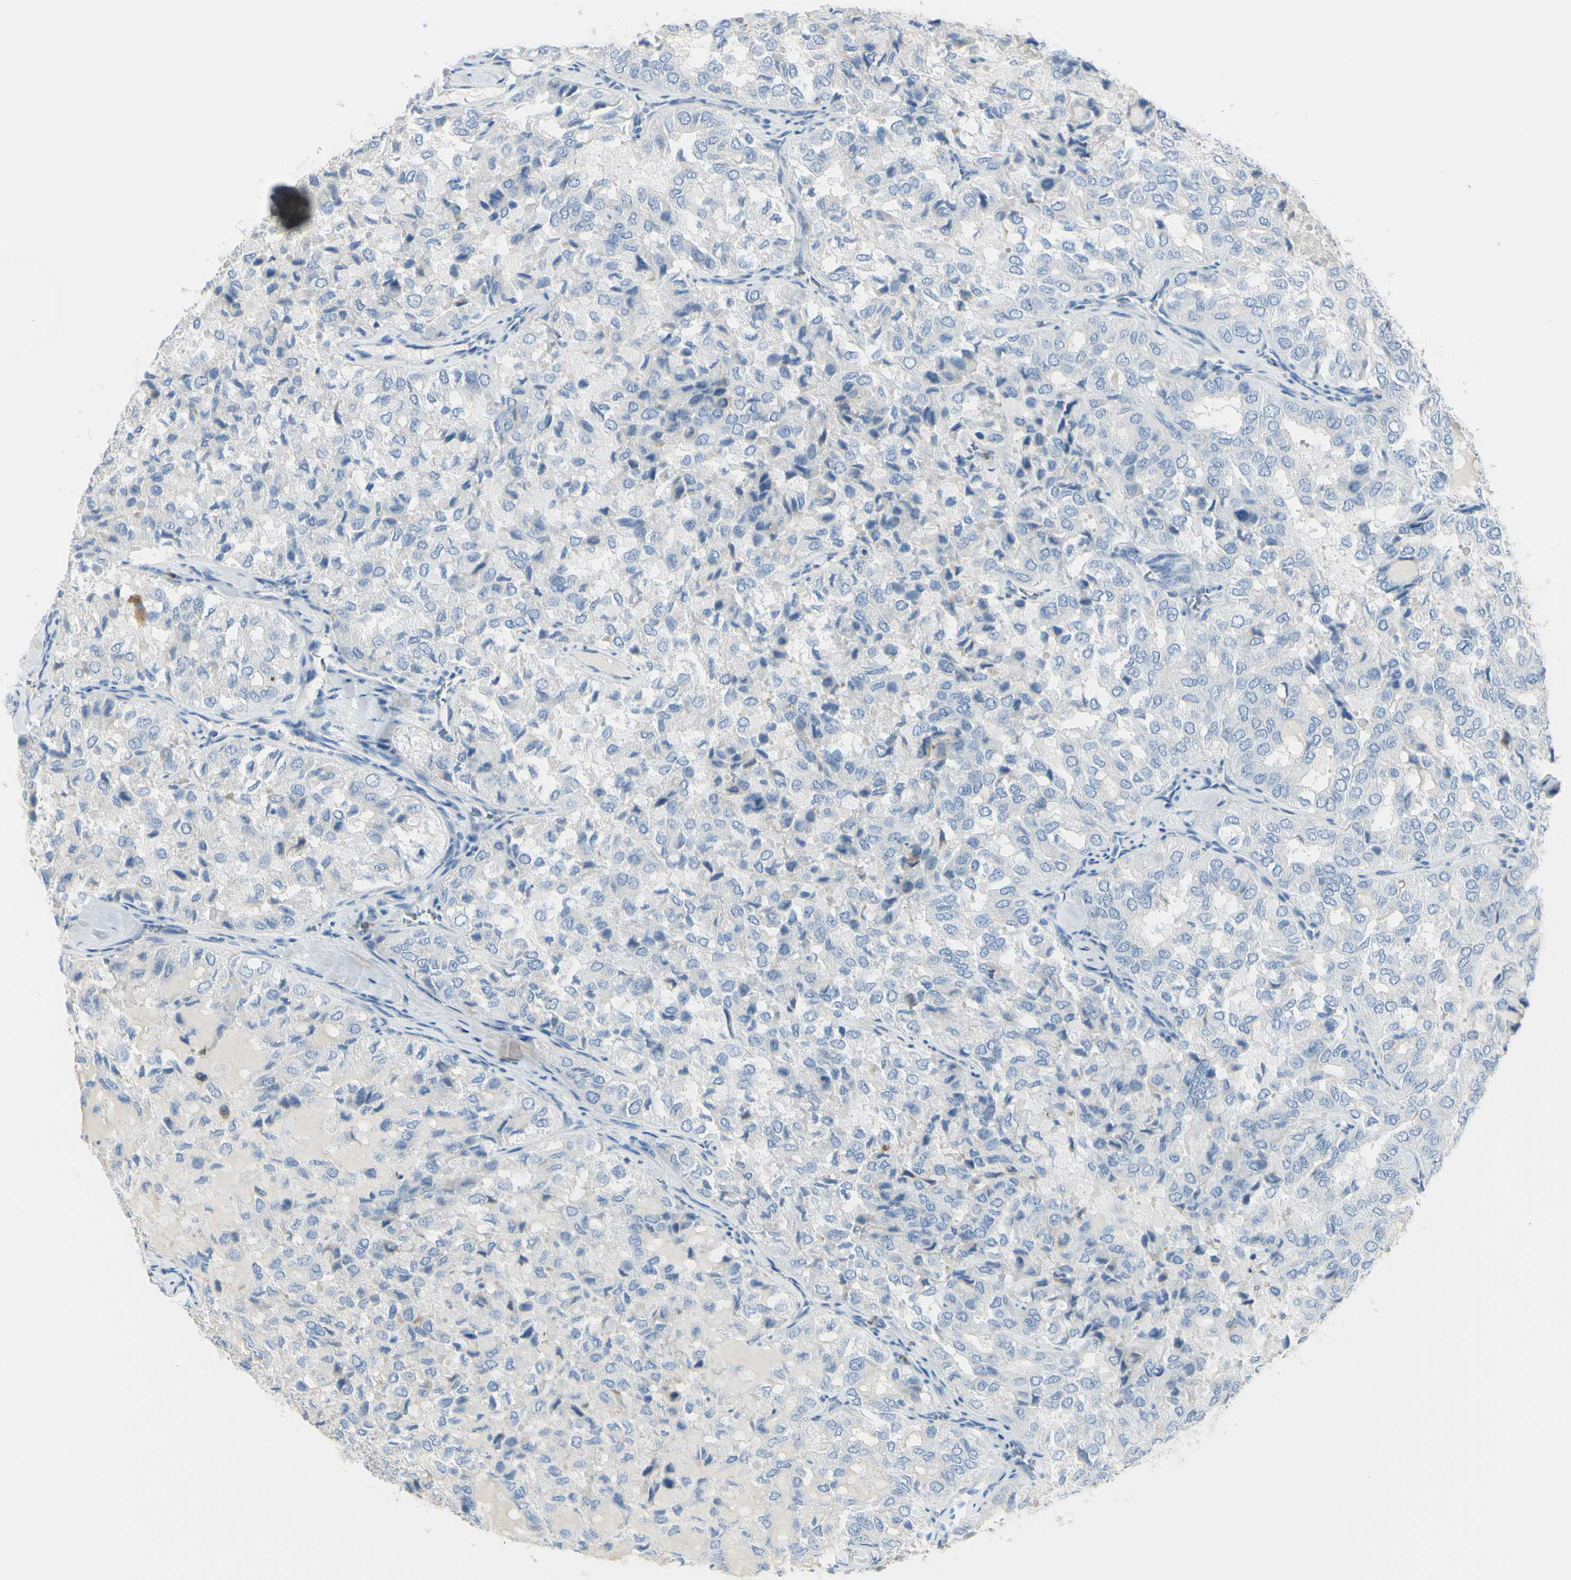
{"staining": {"intensity": "negative", "quantity": "none", "location": "none"}, "tissue": "thyroid cancer", "cell_type": "Tumor cells", "image_type": "cancer", "snomed": [{"axis": "morphology", "description": "Follicular adenoma carcinoma, NOS"}, {"axis": "topography", "description": "Thyroid gland"}], "caption": "DAB immunohistochemical staining of thyroid cancer reveals no significant positivity in tumor cells.", "gene": "ZNF557", "patient": {"sex": "male", "age": 75}}